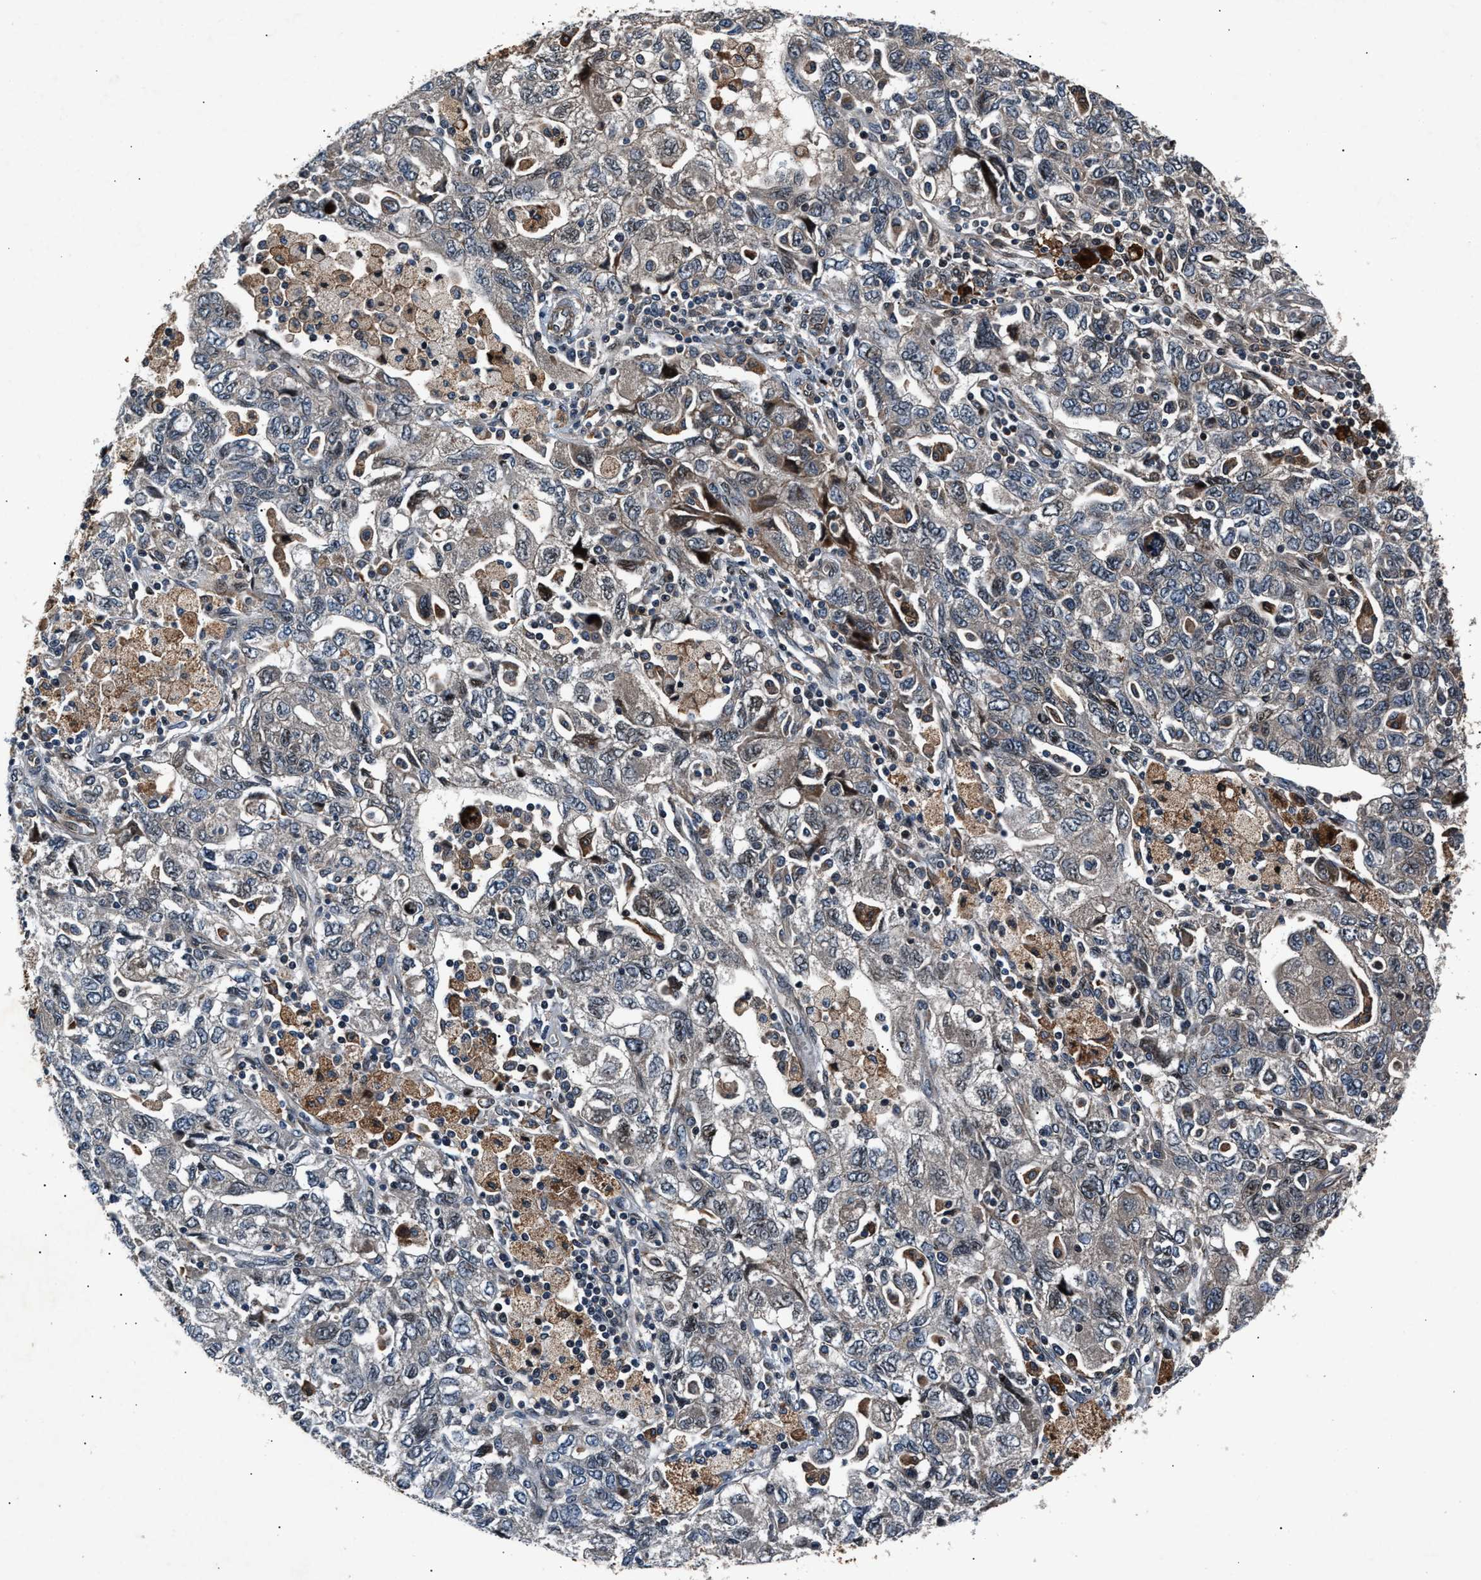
{"staining": {"intensity": "weak", "quantity": "<25%", "location": "cytoplasmic/membranous"}, "tissue": "ovarian cancer", "cell_type": "Tumor cells", "image_type": "cancer", "snomed": [{"axis": "morphology", "description": "Carcinoma, NOS"}, {"axis": "morphology", "description": "Cystadenocarcinoma, serous, NOS"}, {"axis": "topography", "description": "Ovary"}], "caption": "This is a photomicrograph of immunohistochemistry staining of ovarian cancer, which shows no positivity in tumor cells.", "gene": "DYNC2I1", "patient": {"sex": "female", "age": 69}}